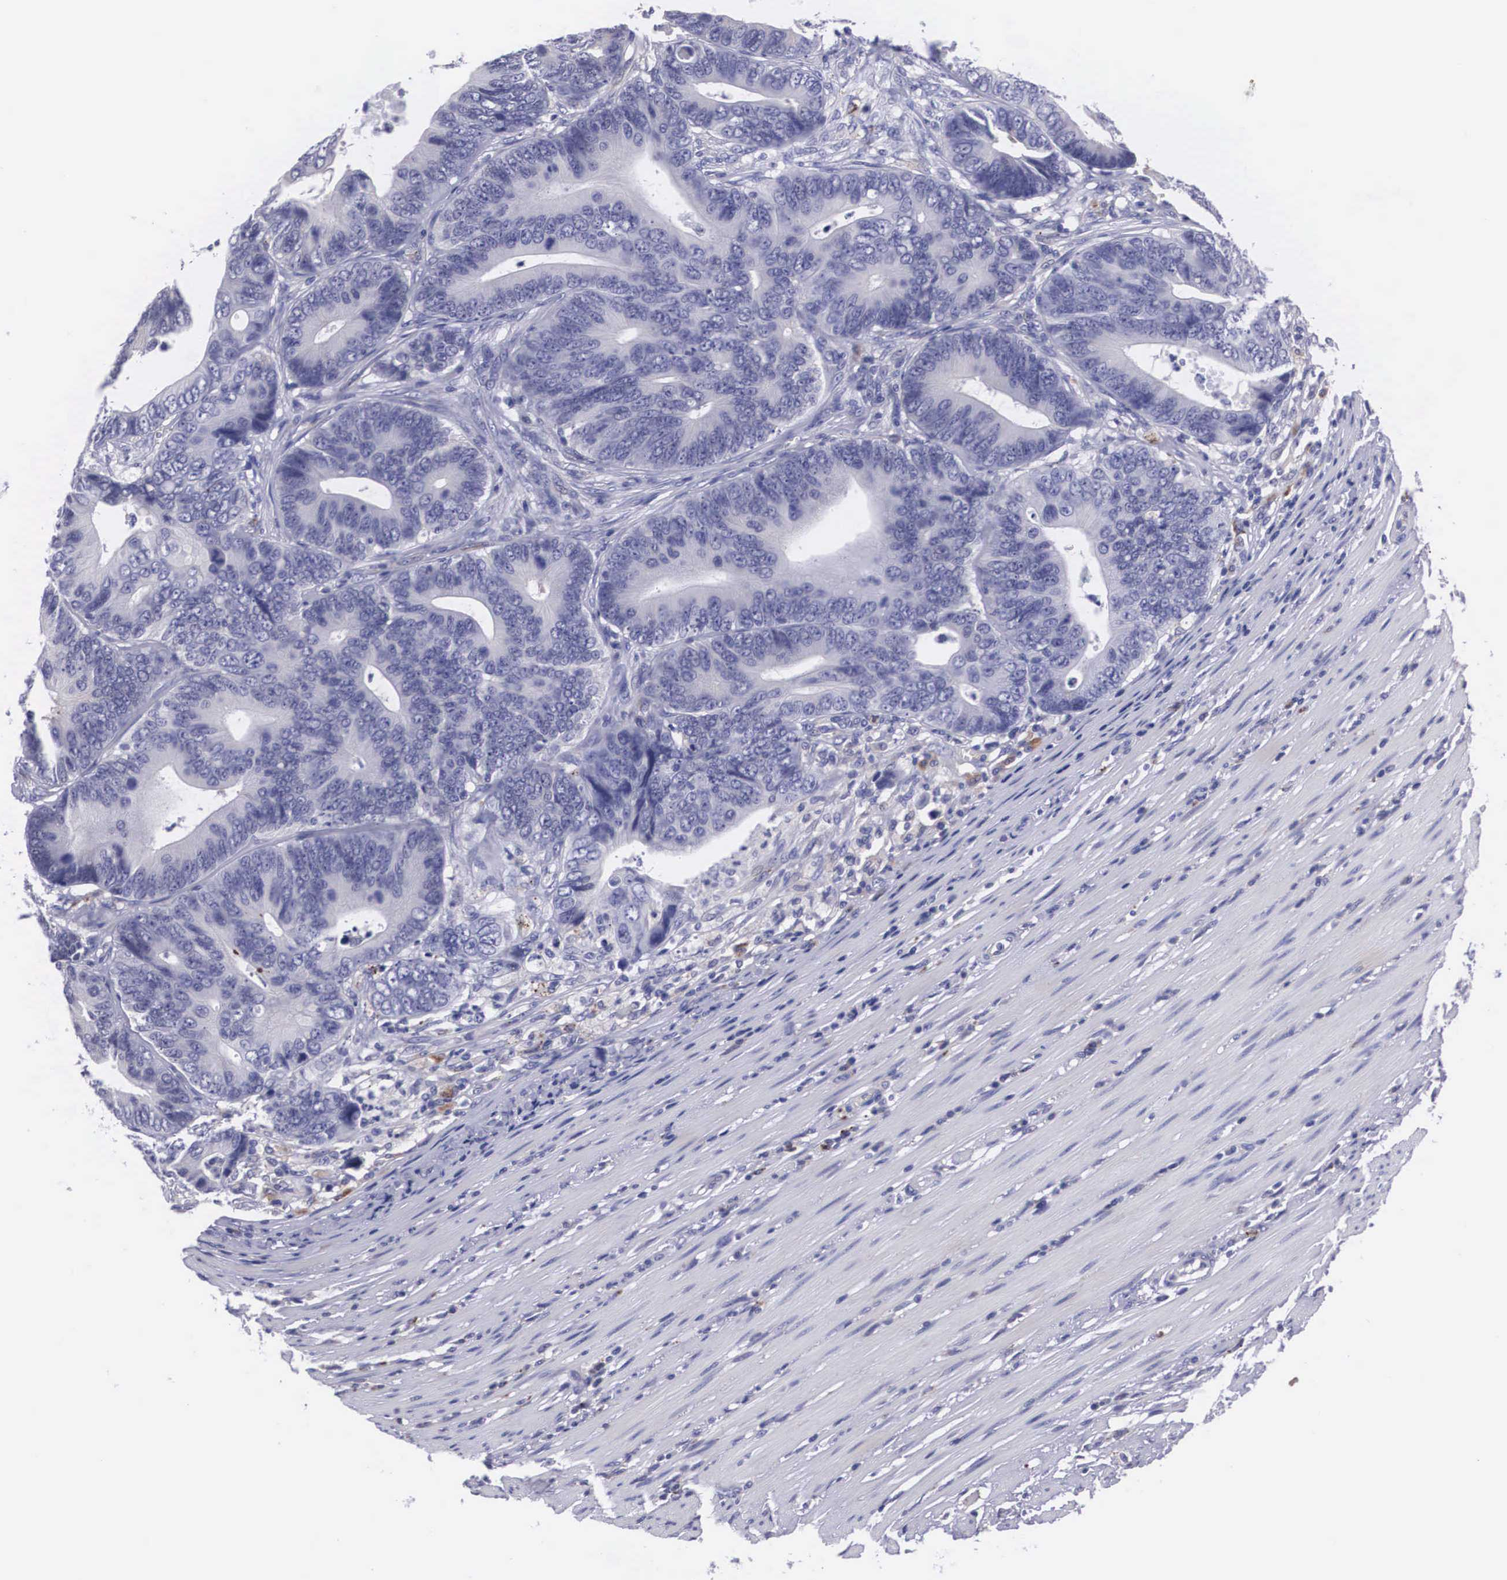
{"staining": {"intensity": "negative", "quantity": "none", "location": "none"}, "tissue": "colorectal cancer", "cell_type": "Tumor cells", "image_type": "cancer", "snomed": [{"axis": "morphology", "description": "Adenocarcinoma, NOS"}, {"axis": "topography", "description": "Colon"}], "caption": "Tumor cells show no significant staining in colorectal adenocarcinoma.", "gene": "CRELD2", "patient": {"sex": "female", "age": 78}}